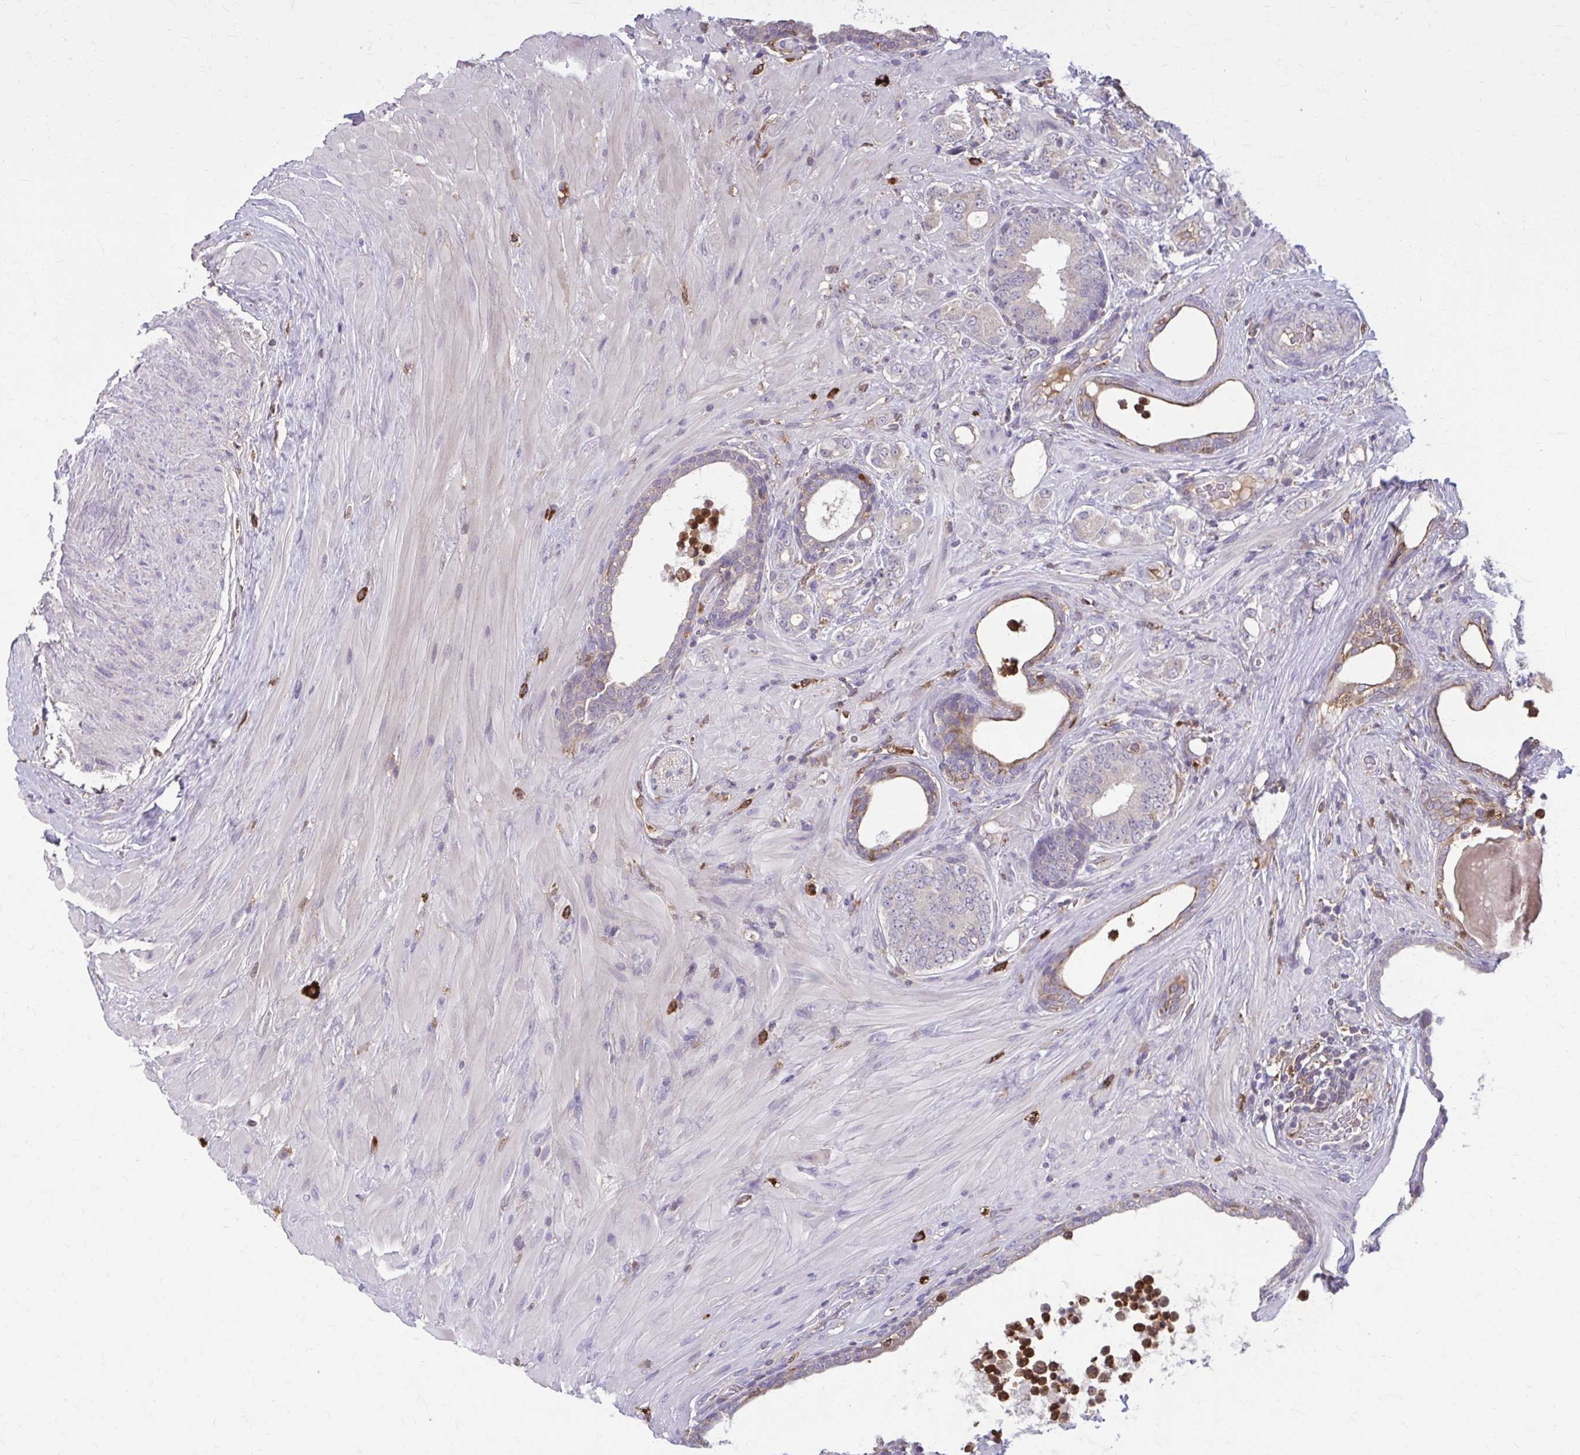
{"staining": {"intensity": "negative", "quantity": "none", "location": "none"}, "tissue": "prostate cancer", "cell_type": "Tumor cells", "image_type": "cancer", "snomed": [{"axis": "morphology", "description": "Adenocarcinoma, High grade"}, {"axis": "topography", "description": "Prostate"}], "caption": "This is an immunohistochemistry (IHC) photomicrograph of prostate cancer. There is no staining in tumor cells.", "gene": "NRBF2", "patient": {"sex": "male", "age": 62}}